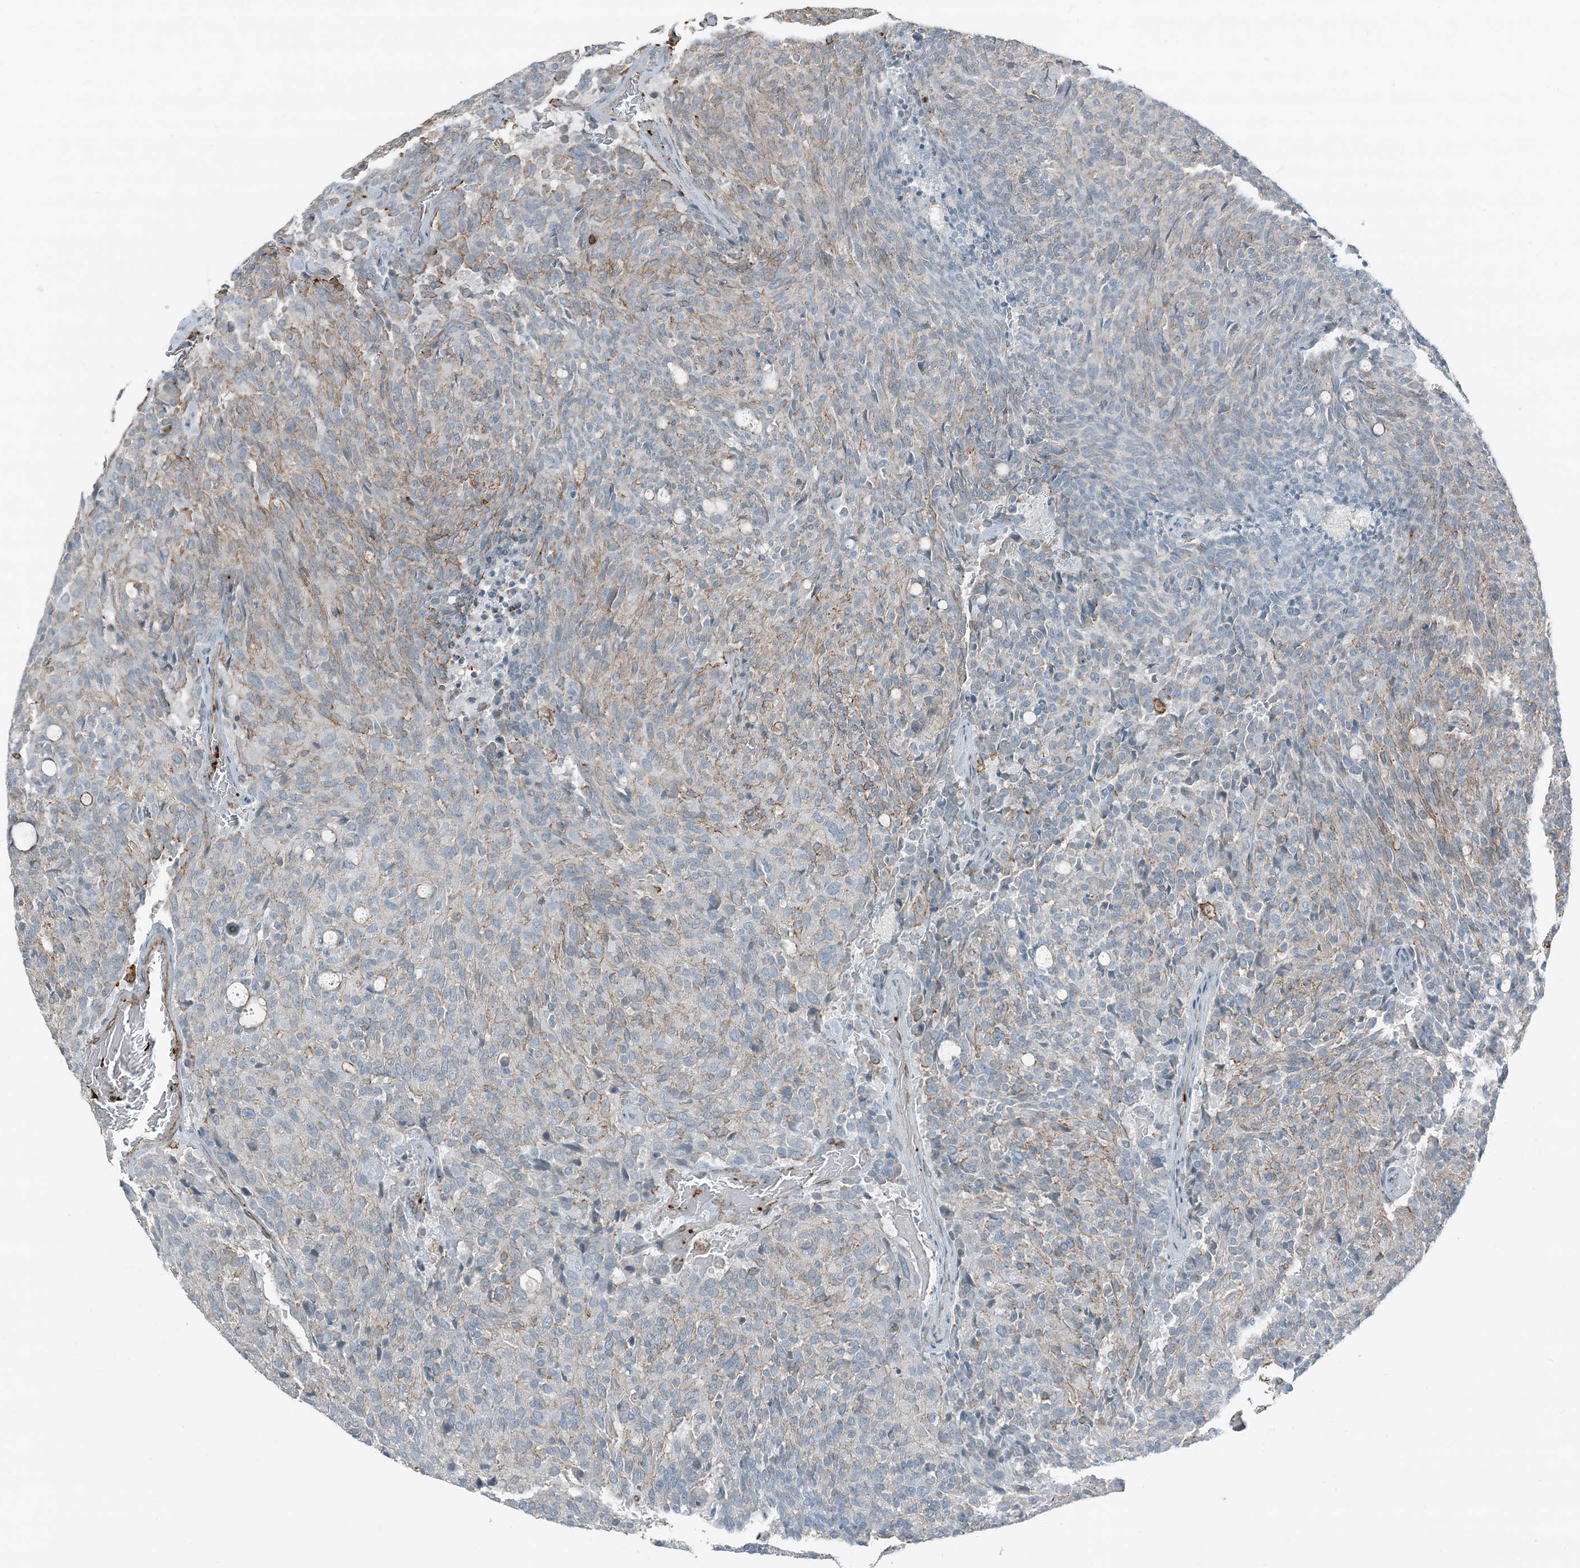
{"staining": {"intensity": "negative", "quantity": "none", "location": "none"}, "tissue": "carcinoid", "cell_type": "Tumor cells", "image_type": "cancer", "snomed": [{"axis": "morphology", "description": "Carcinoid, malignant, NOS"}, {"axis": "topography", "description": "Pancreas"}], "caption": "The histopathology image demonstrates no staining of tumor cells in carcinoid (malignant).", "gene": "APOBEC3C", "patient": {"sex": "female", "age": 54}}